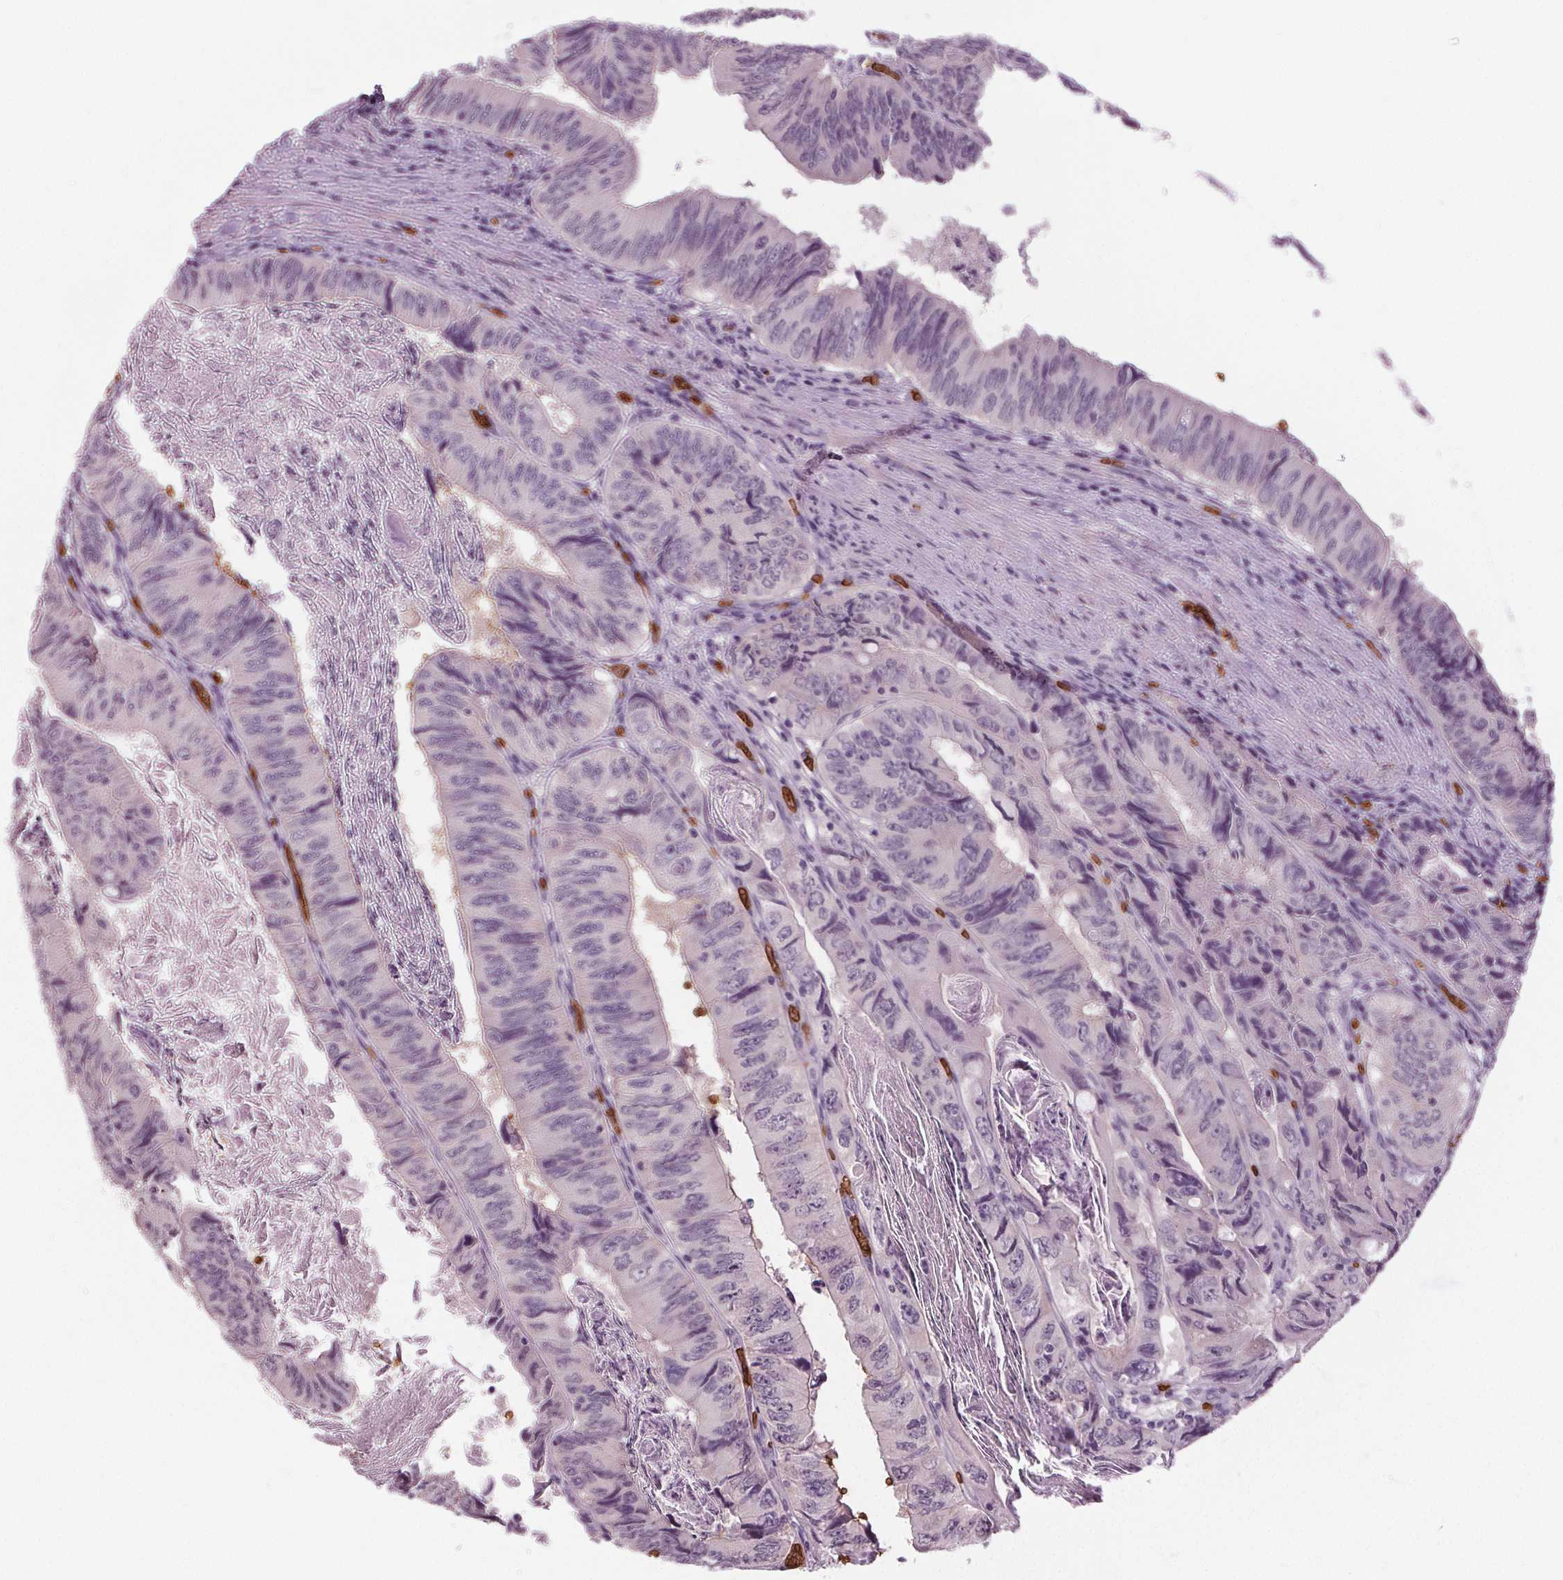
{"staining": {"intensity": "negative", "quantity": "none", "location": "none"}, "tissue": "colorectal cancer", "cell_type": "Tumor cells", "image_type": "cancer", "snomed": [{"axis": "morphology", "description": "Adenocarcinoma, NOS"}, {"axis": "topography", "description": "Colon"}], "caption": "This is a image of immunohistochemistry staining of colorectal adenocarcinoma, which shows no expression in tumor cells.", "gene": "SLC4A1", "patient": {"sex": "female", "age": 84}}